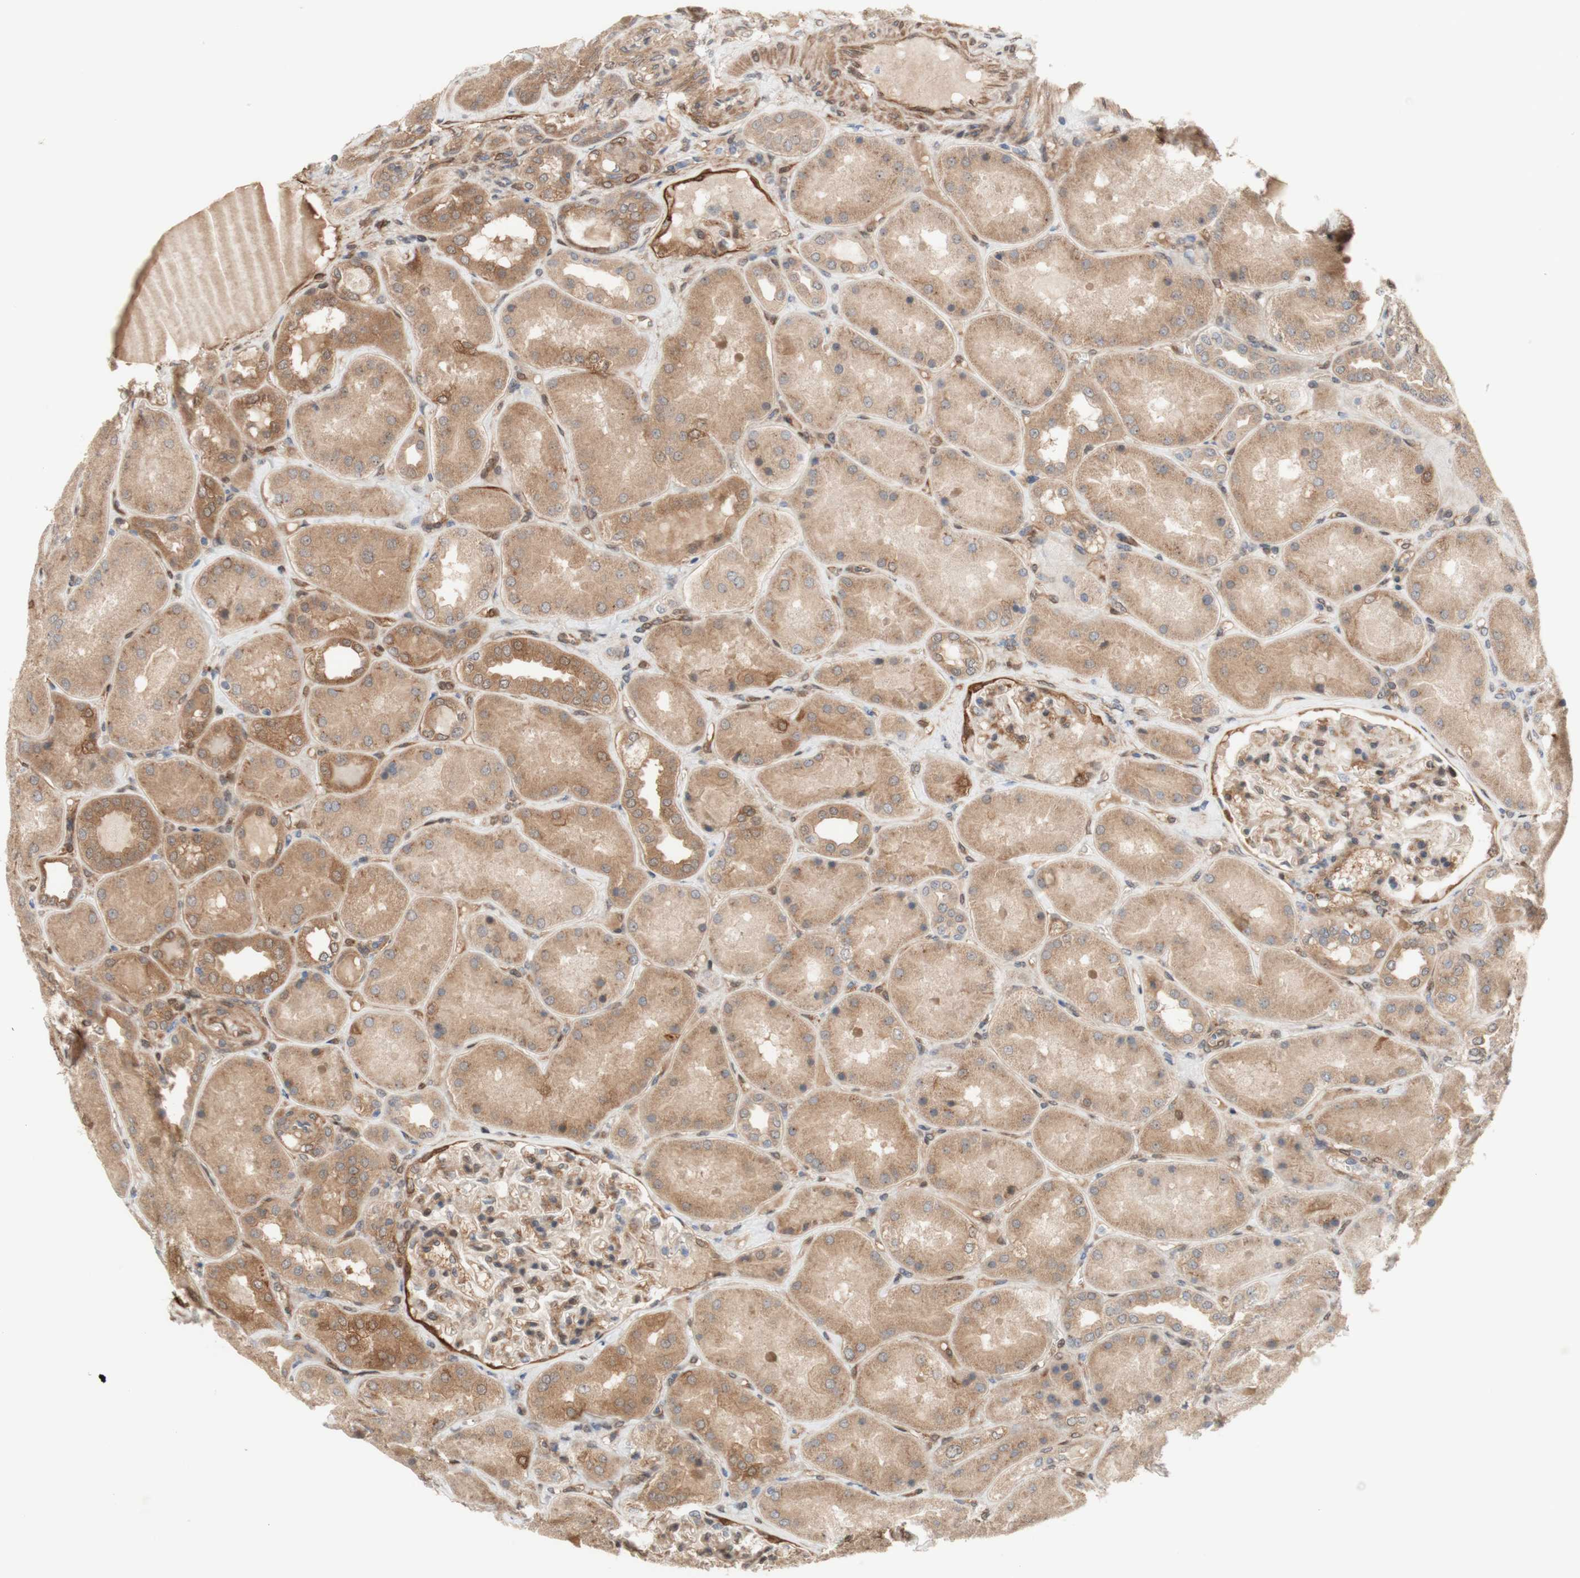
{"staining": {"intensity": "moderate", "quantity": ">75%", "location": "cytoplasmic/membranous"}, "tissue": "kidney", "cell_type": "Cells in glomeruli", "image_type": "normal", "snomed": [{"axis": "morphology", "description": "Normal tissue, NOS"}, {"axis": "topography", "description": "Kidney"}], "caption": "Moderate cytoplasmic/membranous expression for a protein is identified in about >75% of cells in glomeruli of benign kidney using immunohistochemistry (IHC).", "gene": "CNN3", "patient": {"sex": "female", "age": 56}}